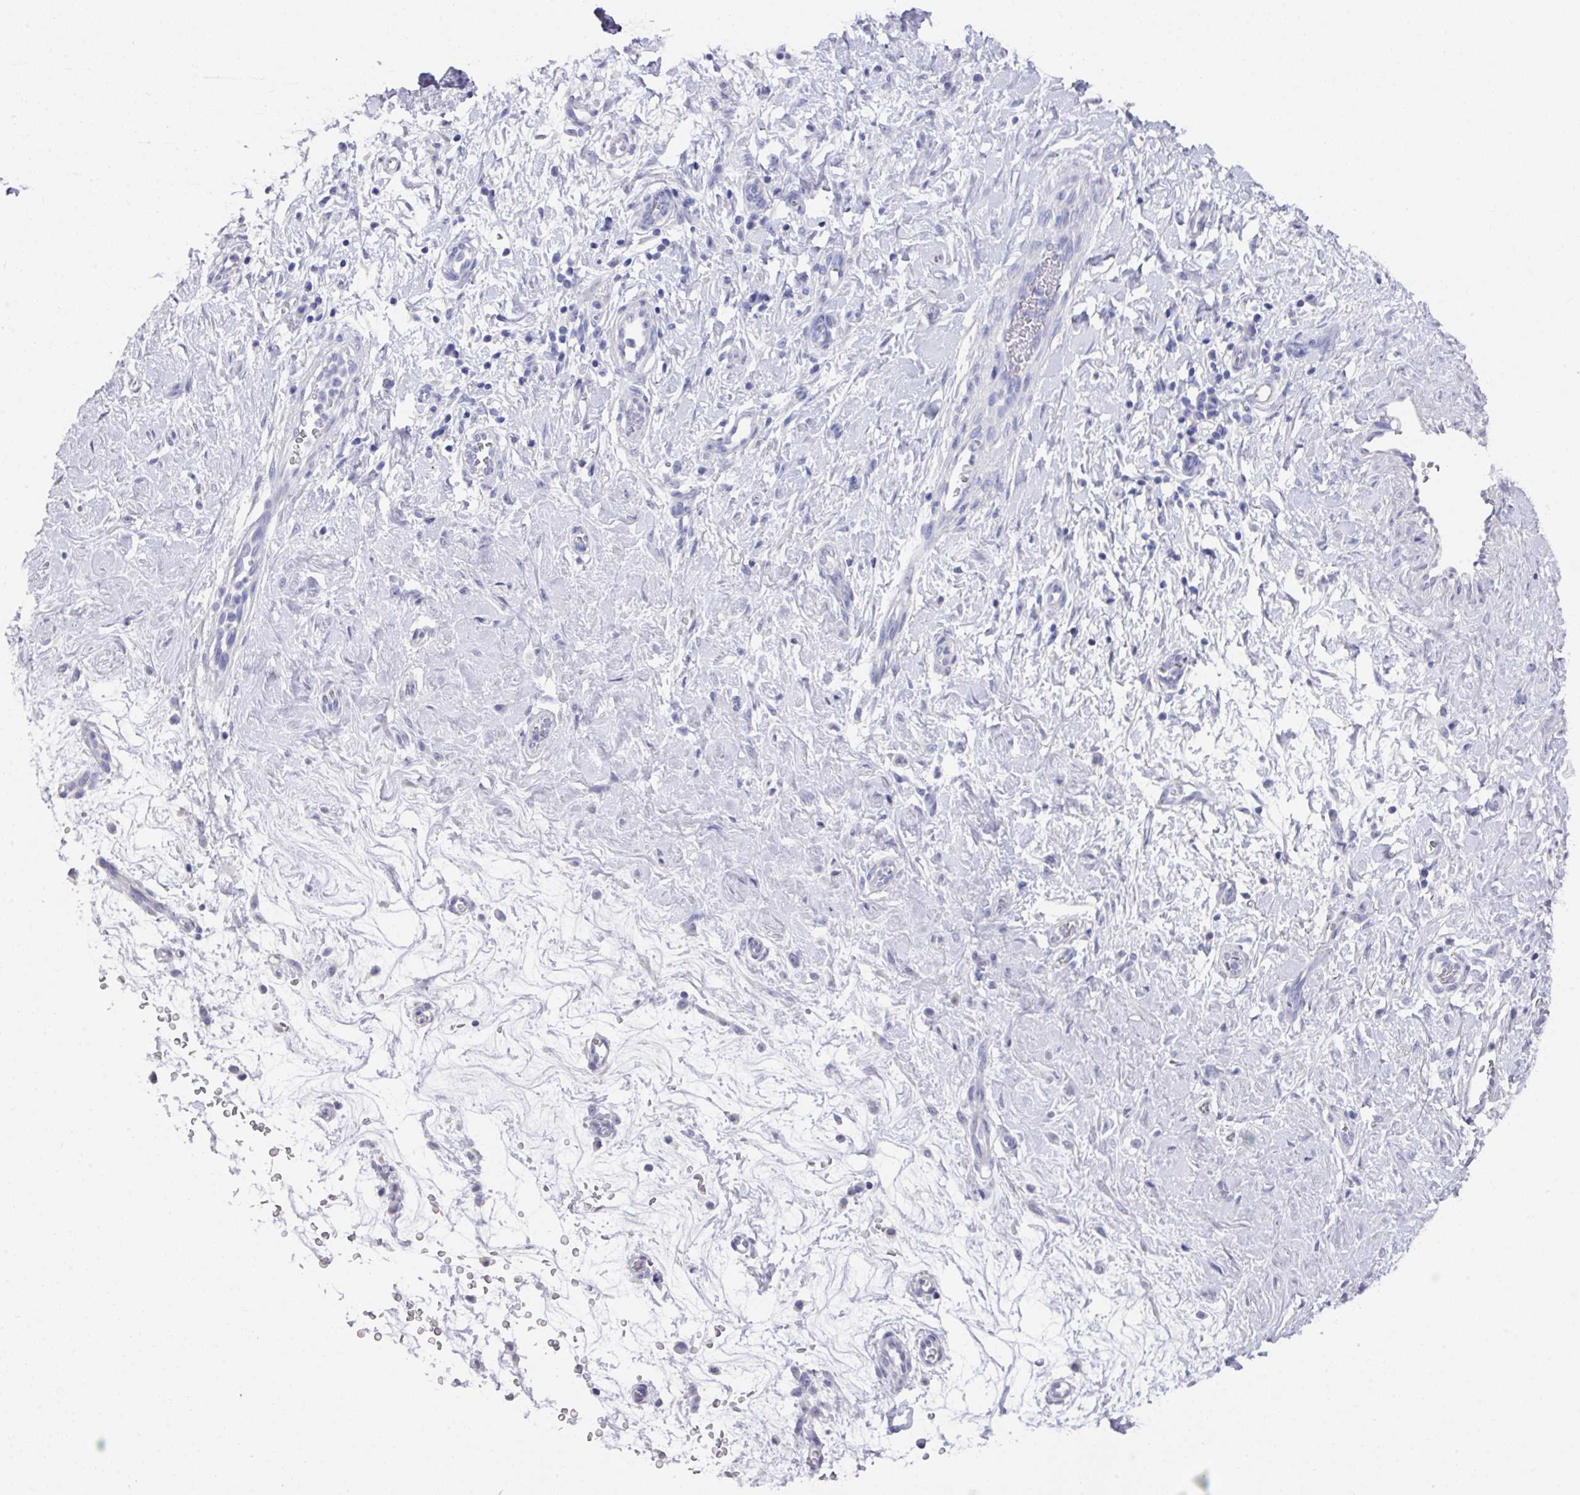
{"staining": {"intensity": "negative", "quantity": "none", "location": "none"}, "tissue": "stomach cancer", "cell_type": "Tumor cells", "image_type": "cancer", "snomed": [{"axis": "morphology", "description": "Adenocarcinoma, NOS"}, {"axis": "topography", "description": "Stomach"}], "caption": "IHC of human adenocarcinoma (stomach) reveals no positivity in tumor cells.", "gene": "DAZL", "patient": {"sex": "male", "age": 48}}